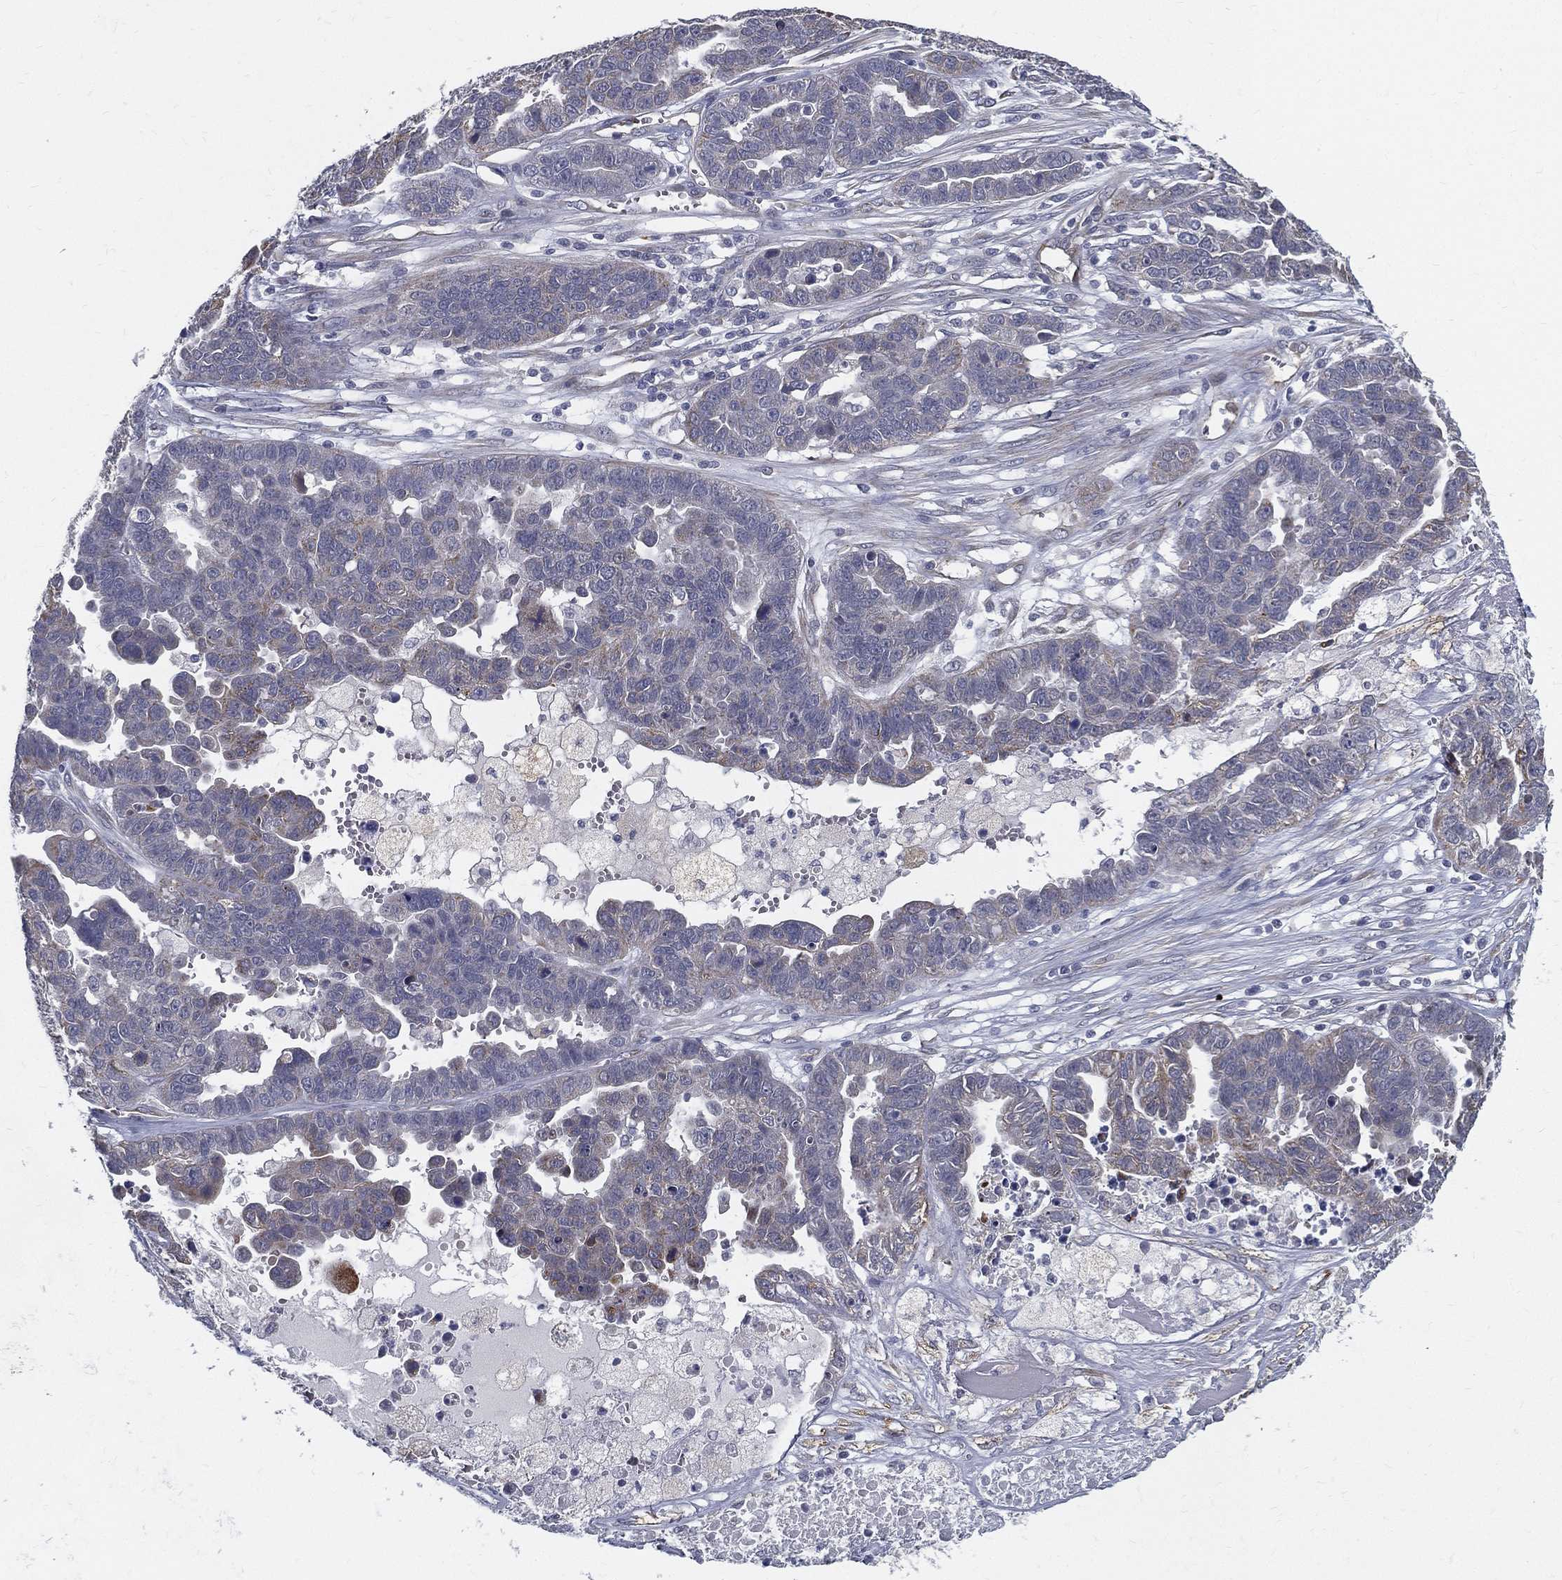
{"staining": {"intensity": "negative", "quantity": "none", "location": "none"}, "tissue": "ovarian cancer", "cell_type": "Tumor cells", "image_type": "cancer", "snomed": [{"axis": "morphology", "description": "Cystadenocarcinoma, serous, NOS"}, {"axis": "topography", "description": "Ovary"}], "caption": "High power microscopy micrograph of an immunohistochemistry photomicrograph of ovarian cancer, revealing no significant positivity in tumor cells.", "gene": "LRRC56", "patient": {"sex": "female", "age": 87}}